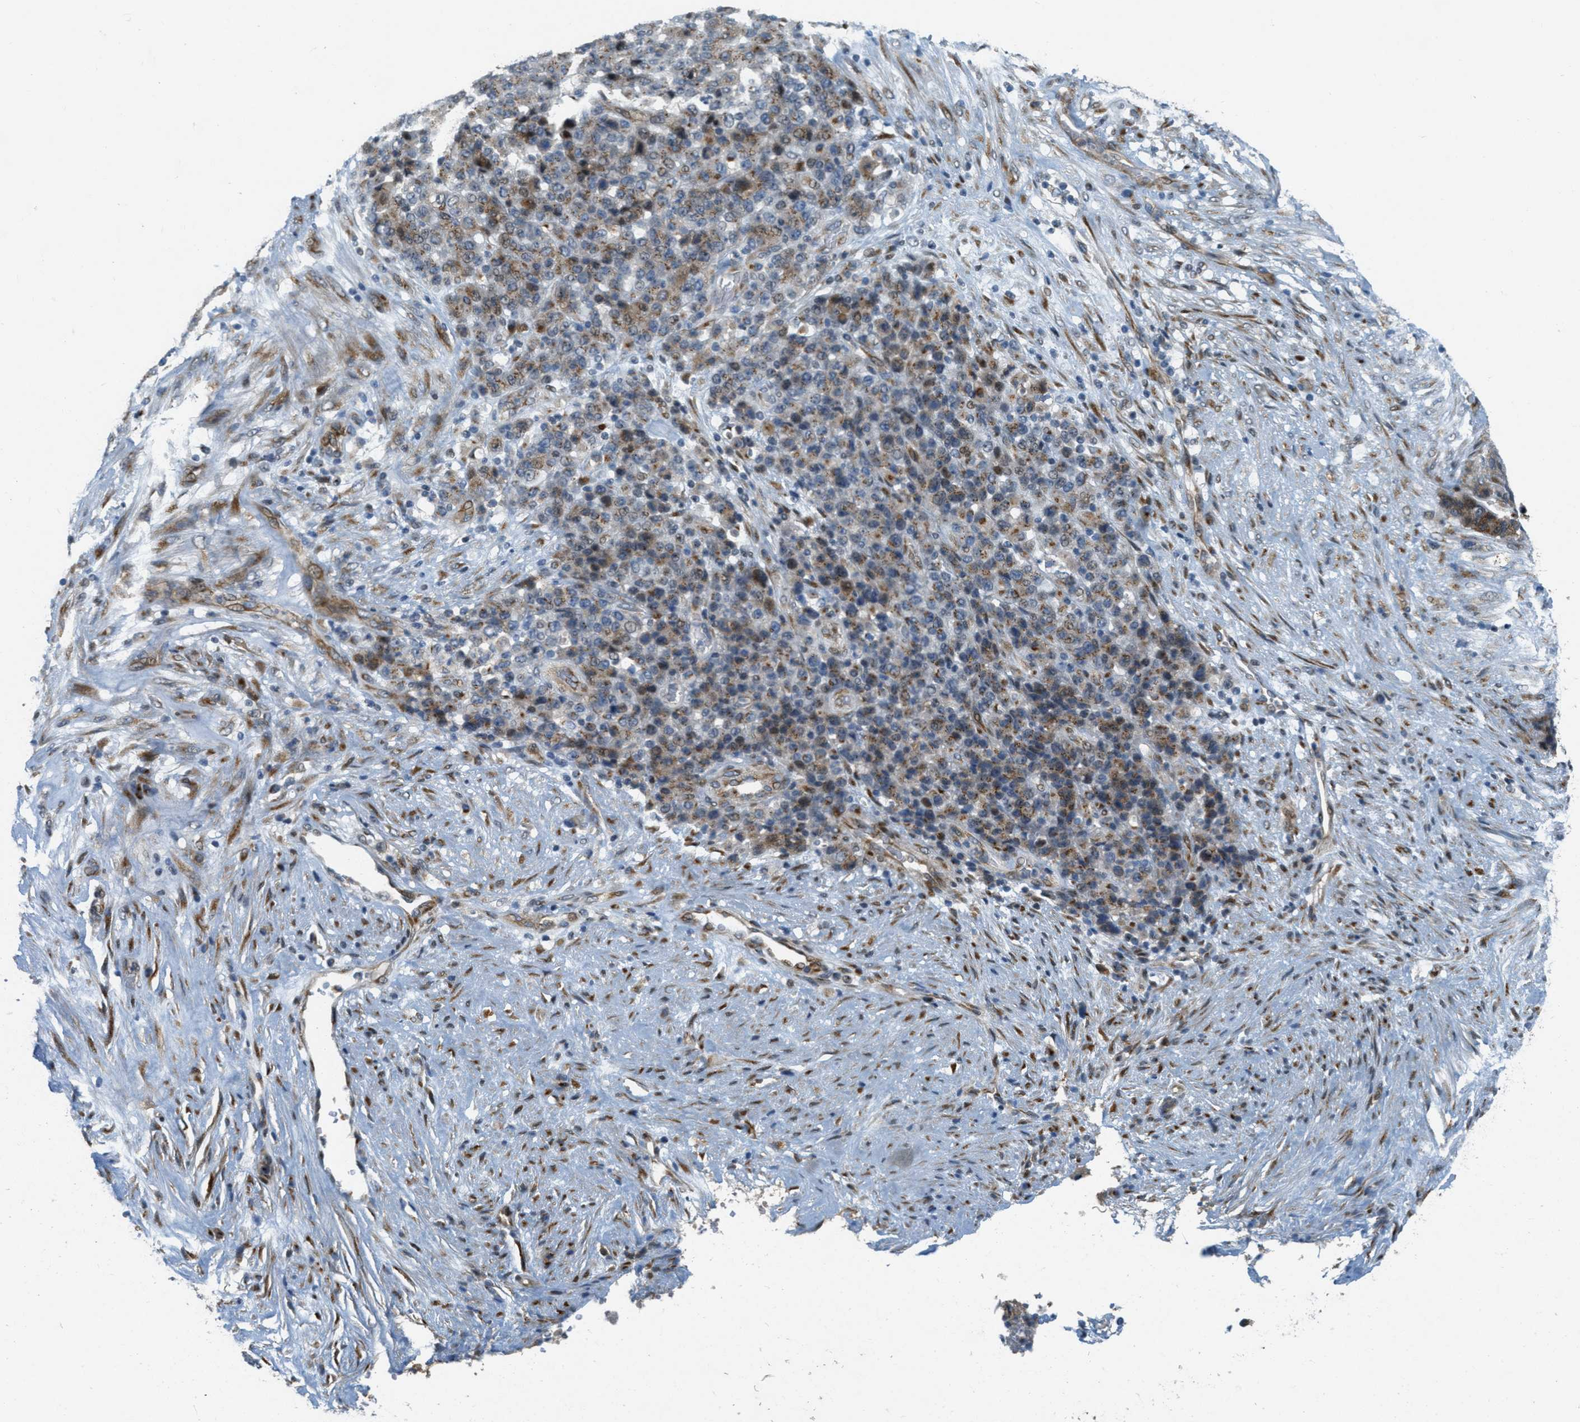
{"staining": {"intensity": "moderate", "quantity": ">75%", "location": "cytoplasmic/membranous"}, "tissue": "stomach cancer", "cell_type": "Tumor cells", "image_type": "cancer", "snomed": [{"axis": "morphology", "description": "Adenocarcinoma, NOS"}, {"axis": "topography", "description": "Stomach"}], "caption": "Stomach cancer stained with immunohistochemistry shows moderate cytoplasmic/membranous expression in about >75% of tumor cells. (IHC, brightfield microscopy, high magnification).", "gene": "ZFPL1", "patient": {"sex": "female", "age": 73}}